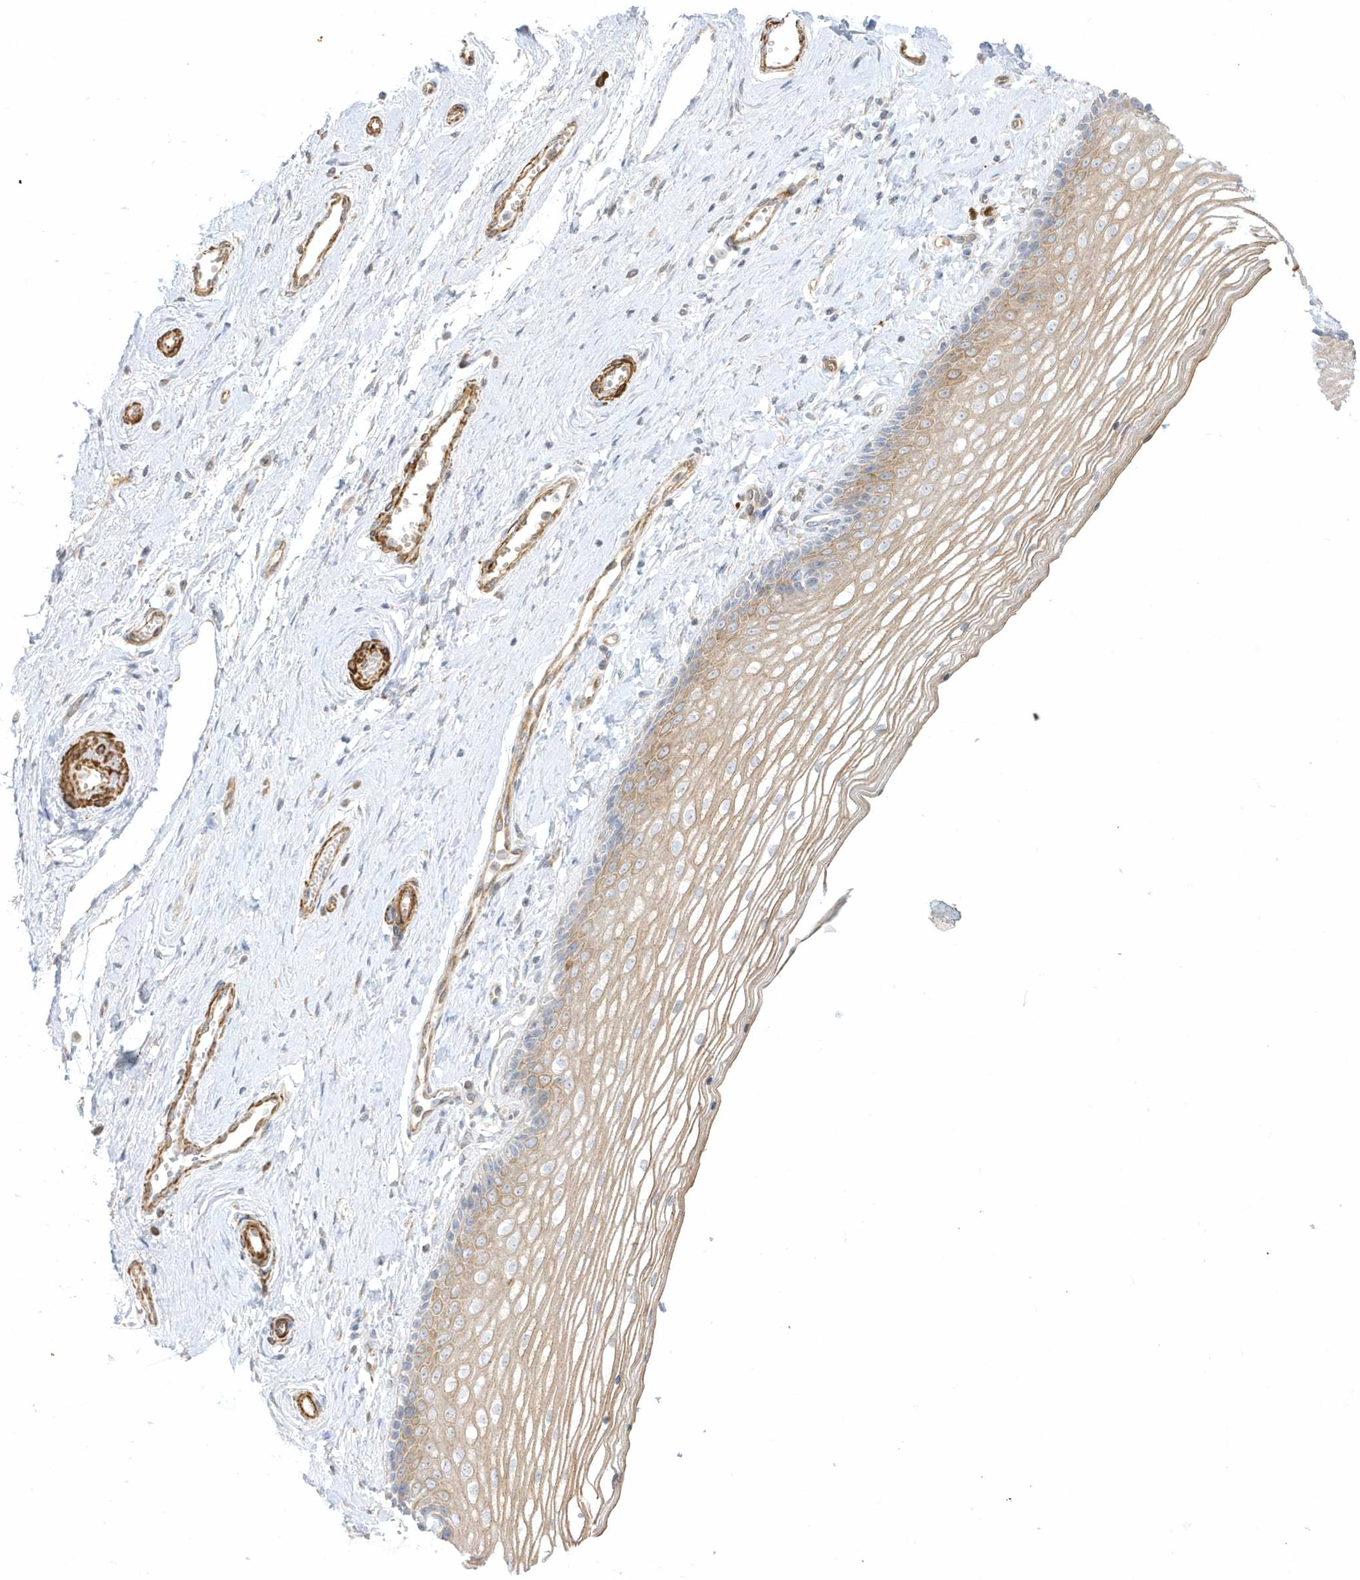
{"staining": {"intensity": "moderate", "quantity": "25%-75%", "location": "cytoplasmic/membranous"}, "tissue": "vagina", "cell_type": "Squamous epithelial cells", "image_type": "normal", "snomed": [{"axis": "morphology", "description": "Normal tissue, NOS"}, {"axis": "topography", "description": "Vagina"}], "caption": "Immunohistochemical staining of benign human vagina exhibits medium levels of moderate cytoplasmic/membranous staining in approximately 25%-75% of squamous epithelial cells. The staining was performed using DAB (3,3'-diaminobenzidine) to visualize the protein expression in brown, while the nuclei were stained in blue with hematoxylin (Magnification: 20x).", "gene": "THADA", "patient": {"sex": "female", "age": 46}}